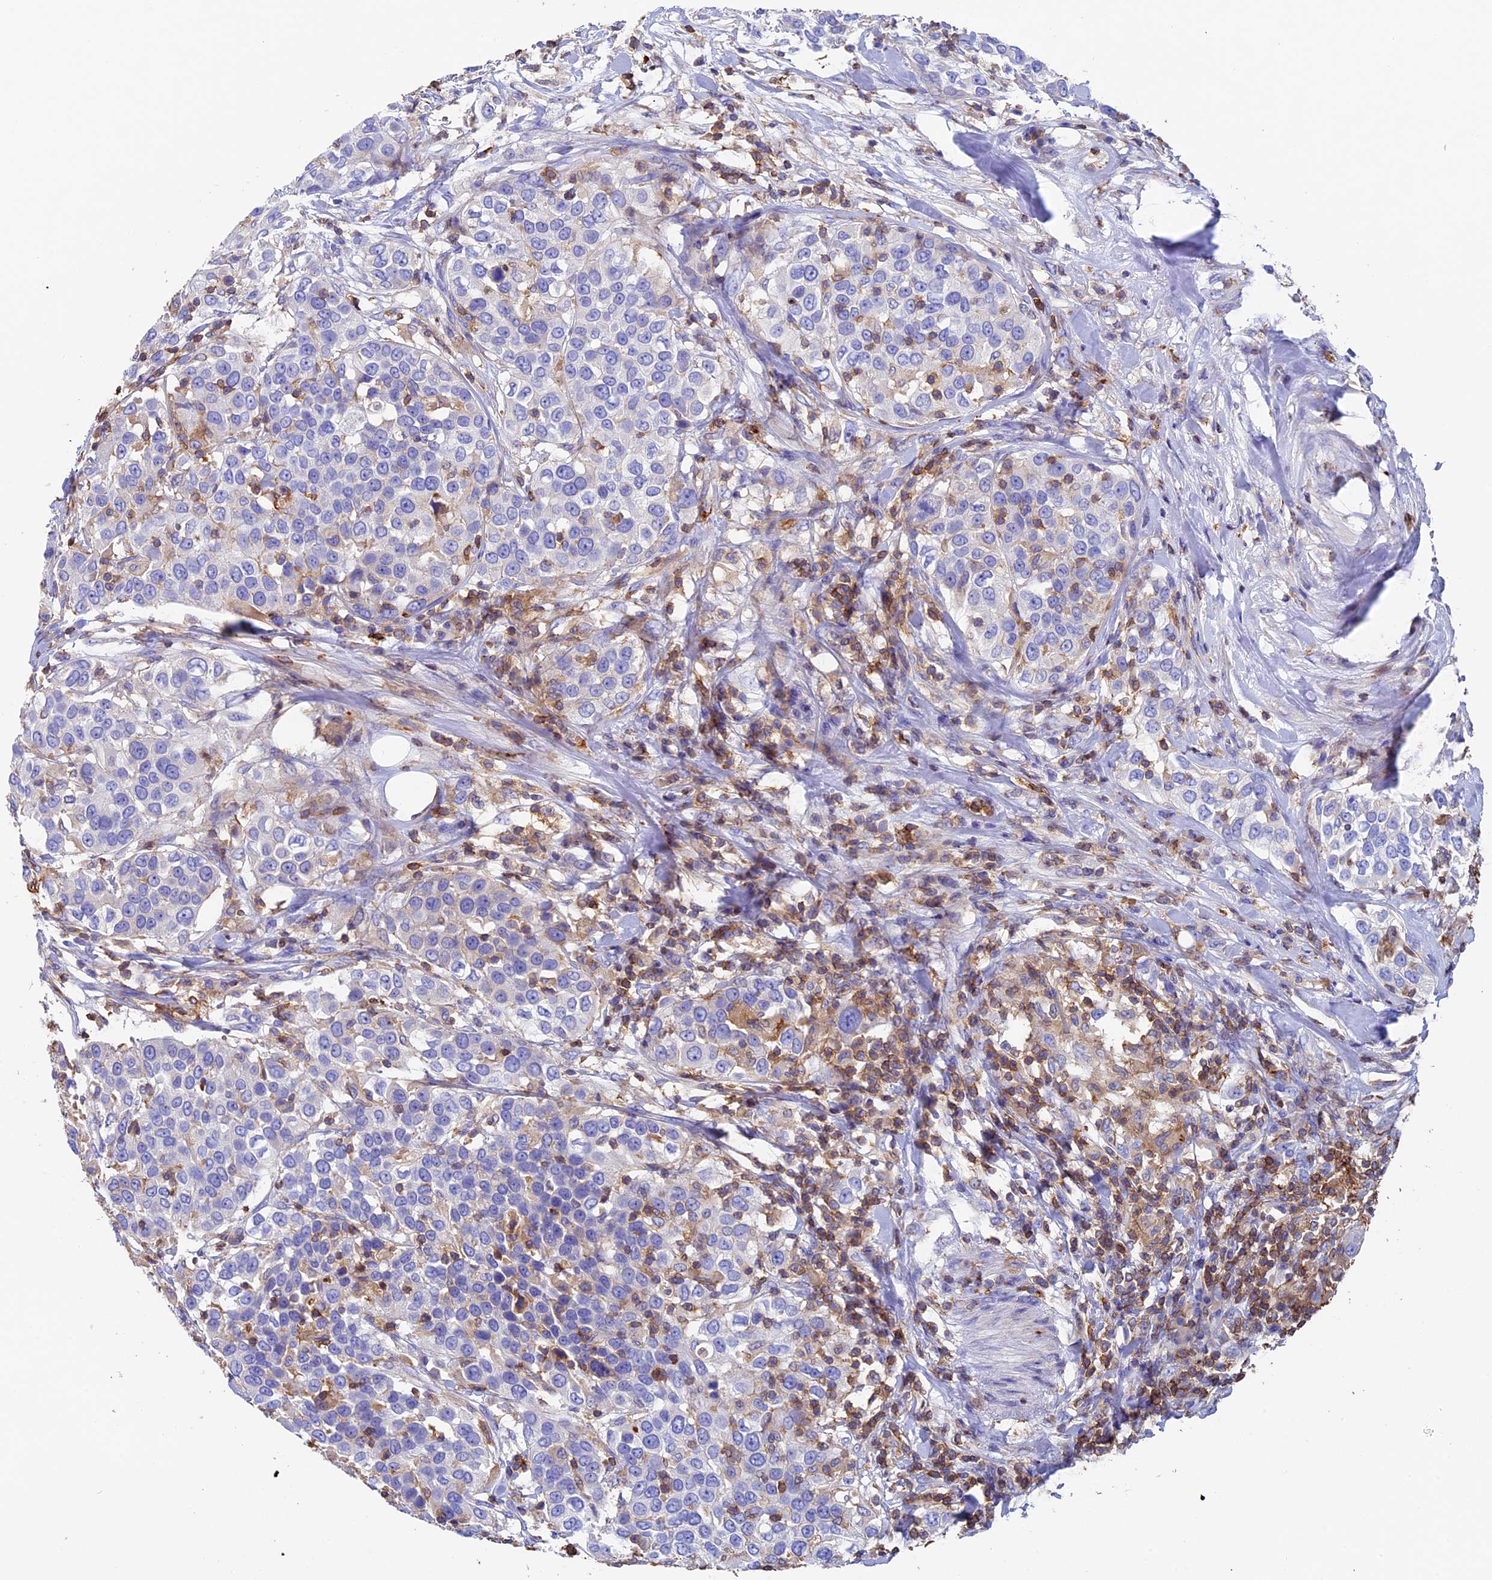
{"staining": {"intensity": "negative", "quantity": "none", "location": "none"}, "tissue": "urothelial cancer", "cell_type": "Tumor cells", "image_type": "cancer", "snomed": [{"axis": "morphology", "description": "Urothelial carcinoma, High grade"}, {"axis": "topography", "description": "Urinary bladder"}], "caption": "The photomicrograph demonstrates no staining of tumor cells in high-grade urothelial carcinoma.", "gene": "ADAT1", "patient": {"sex": "female", "age": 80}}